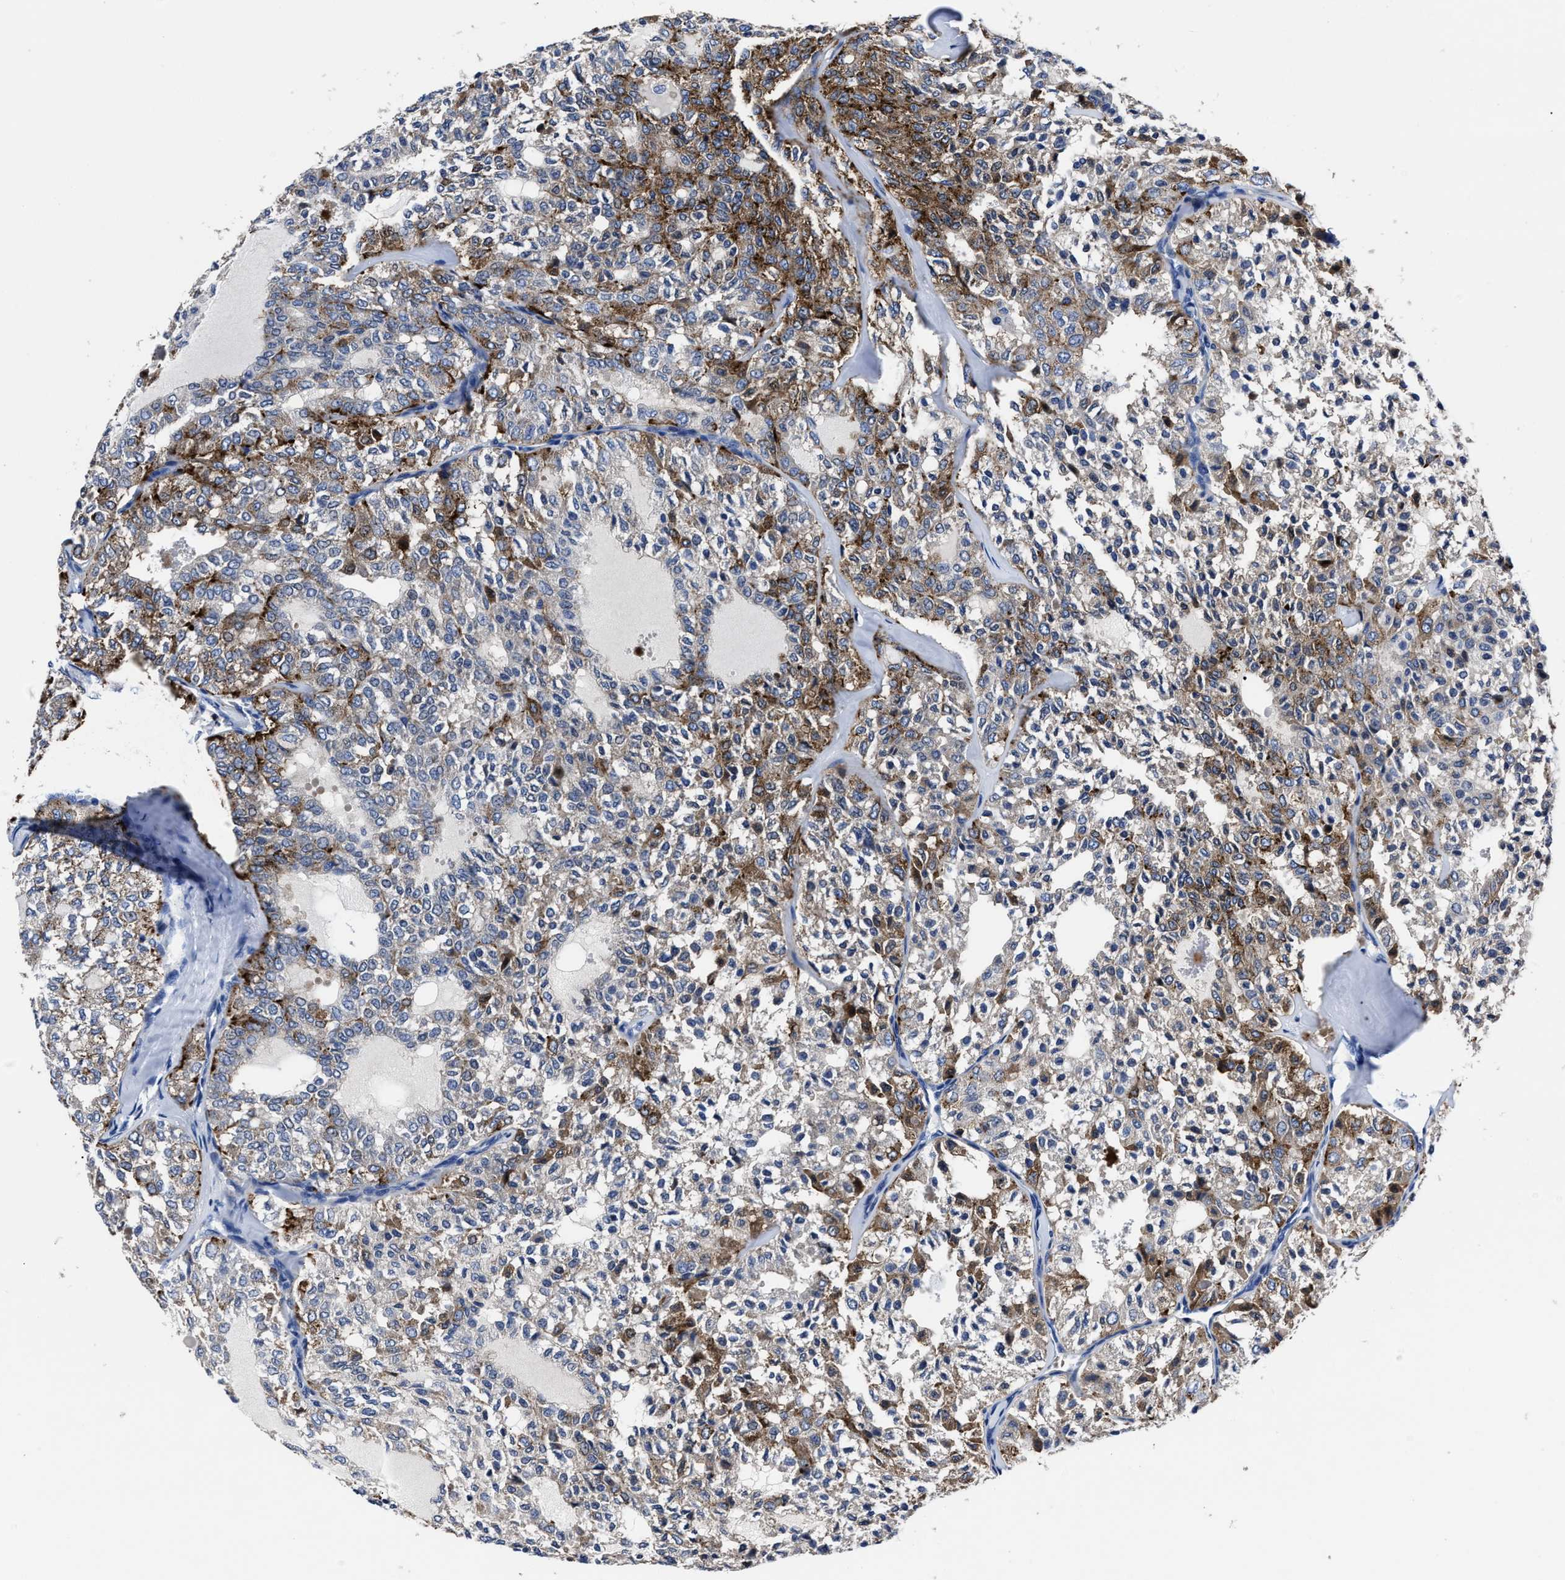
{"staining": {"intensity": "strong", "quantity": "25%-75%", "location": "cytoplasmic/membranous"}, "tissue": "thyroid cancer", "cell_type": "Tumor cells", "image_type": "cancer", "snomed": [{"axis": "morphology", "description": "Follicular adenoma carcinoma, NOS"}, {"axis": "topography", "description": "Thyroid gland"}], "caption": "Immunohistochemistry micrograph of neoplastic tissue: human thyroid cancer (follicular adenoma carcinoma) stained using IHC displays high levels of strong protein expression localized specifically in the cytoplasmic/membranous of tumor cells, appearing as a cytoplasmic/membranous brown color.", "gene": "LAMTOR4", "patient": {"sex": "male", "age": 75}}